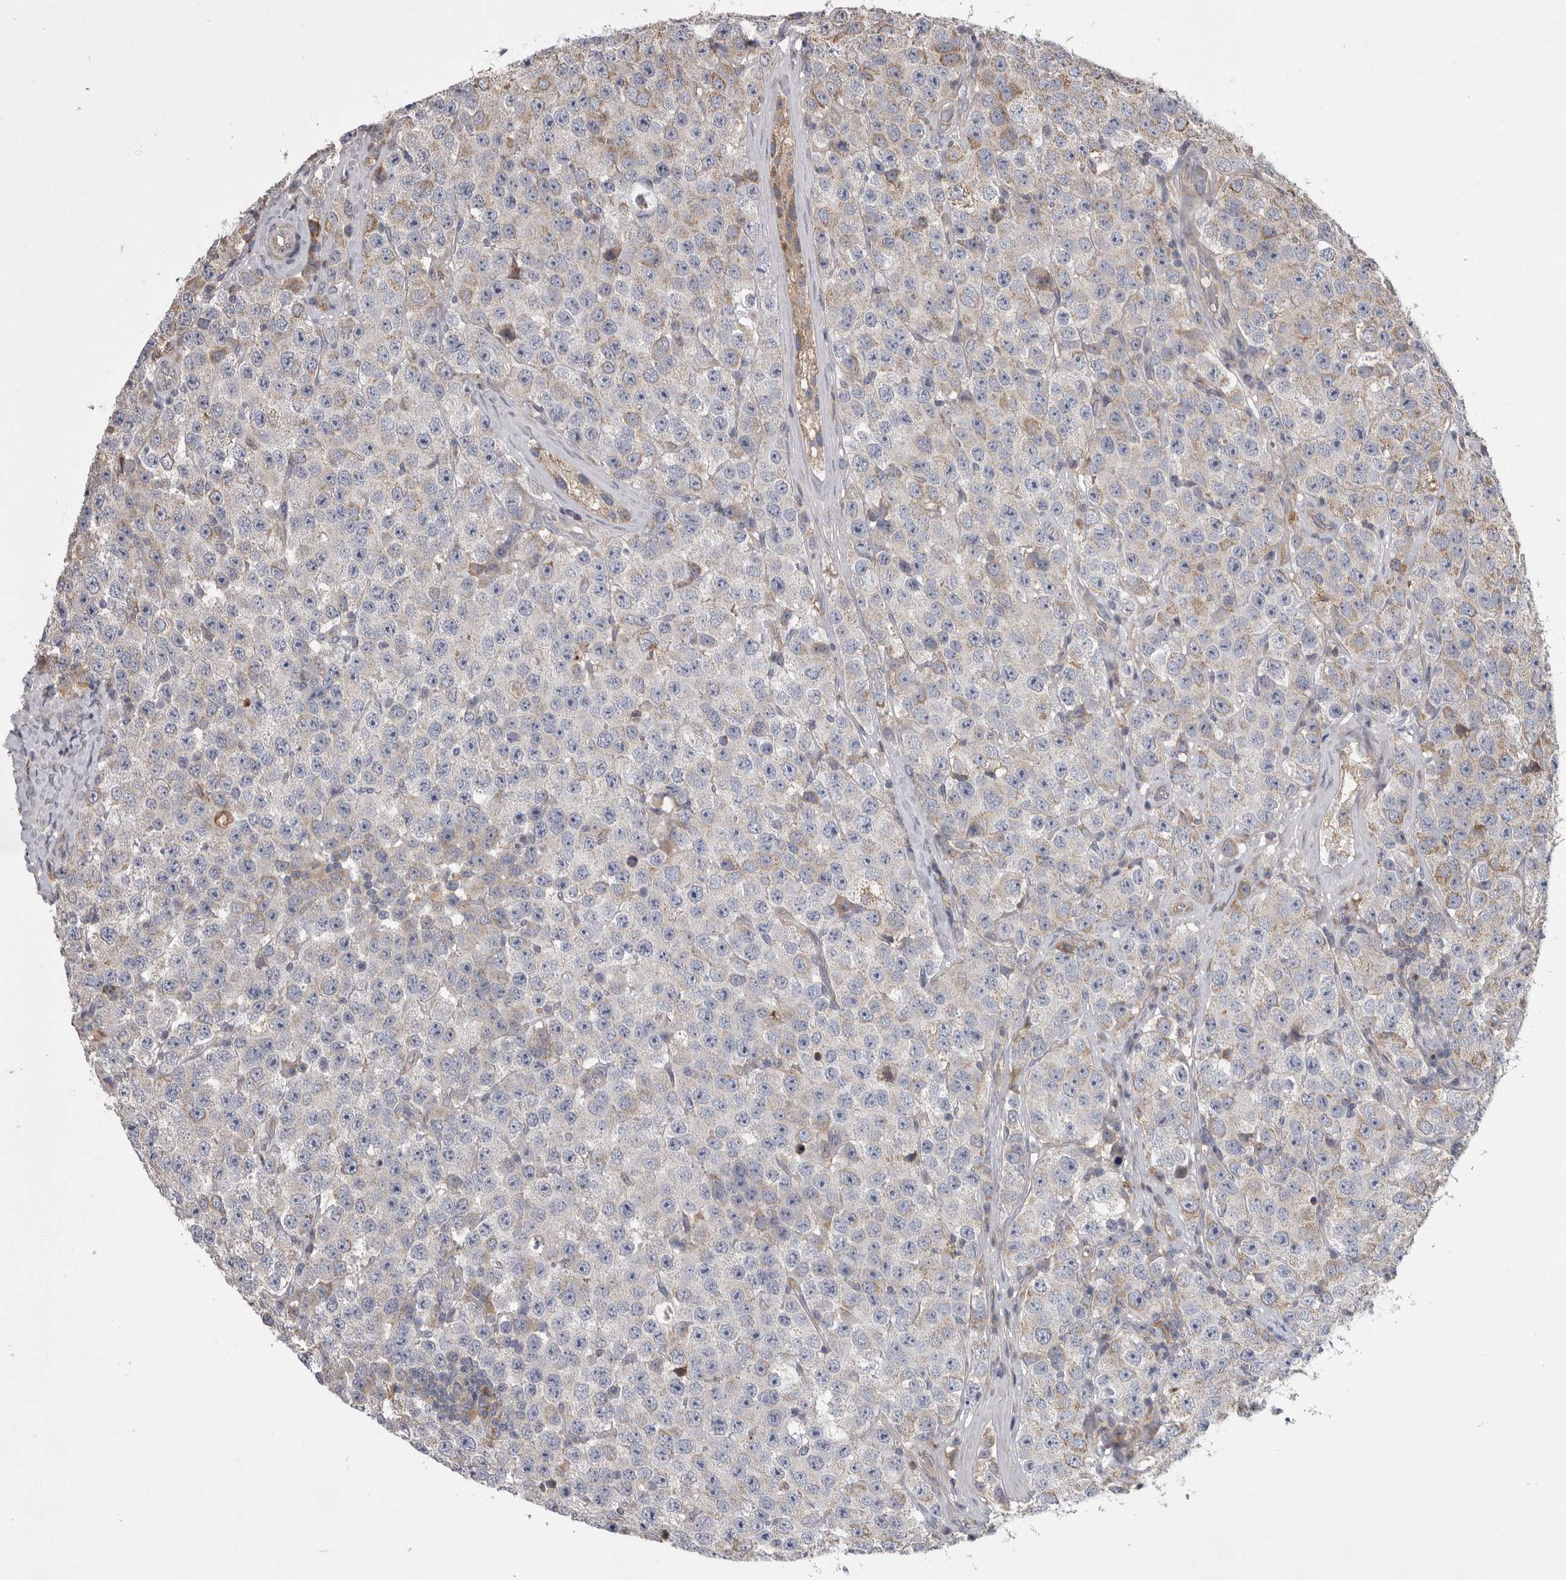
{"staining": {"intensity": "weak", "quantity": "<25%", "location": "cytoplasmic/membranous"}, "tissue": "testis cancer", "cell_type": "Tumor cells", "image_type": "cancer", "snomed": [{"axis": "morphology", "description": "Seminoma, NOS"}, {"axis": "morphology", "description": "Carcinoma, Embryonal, NOS"}, {"axis": "topography", "description": "Testis"}], "caption": "There is no significant expression in tumor cells of testis cancer (embryonal carcinoma). Nuclei are stained in blue.", "gene": "CRP", "patient": {"sex": "male", "age": 28}}